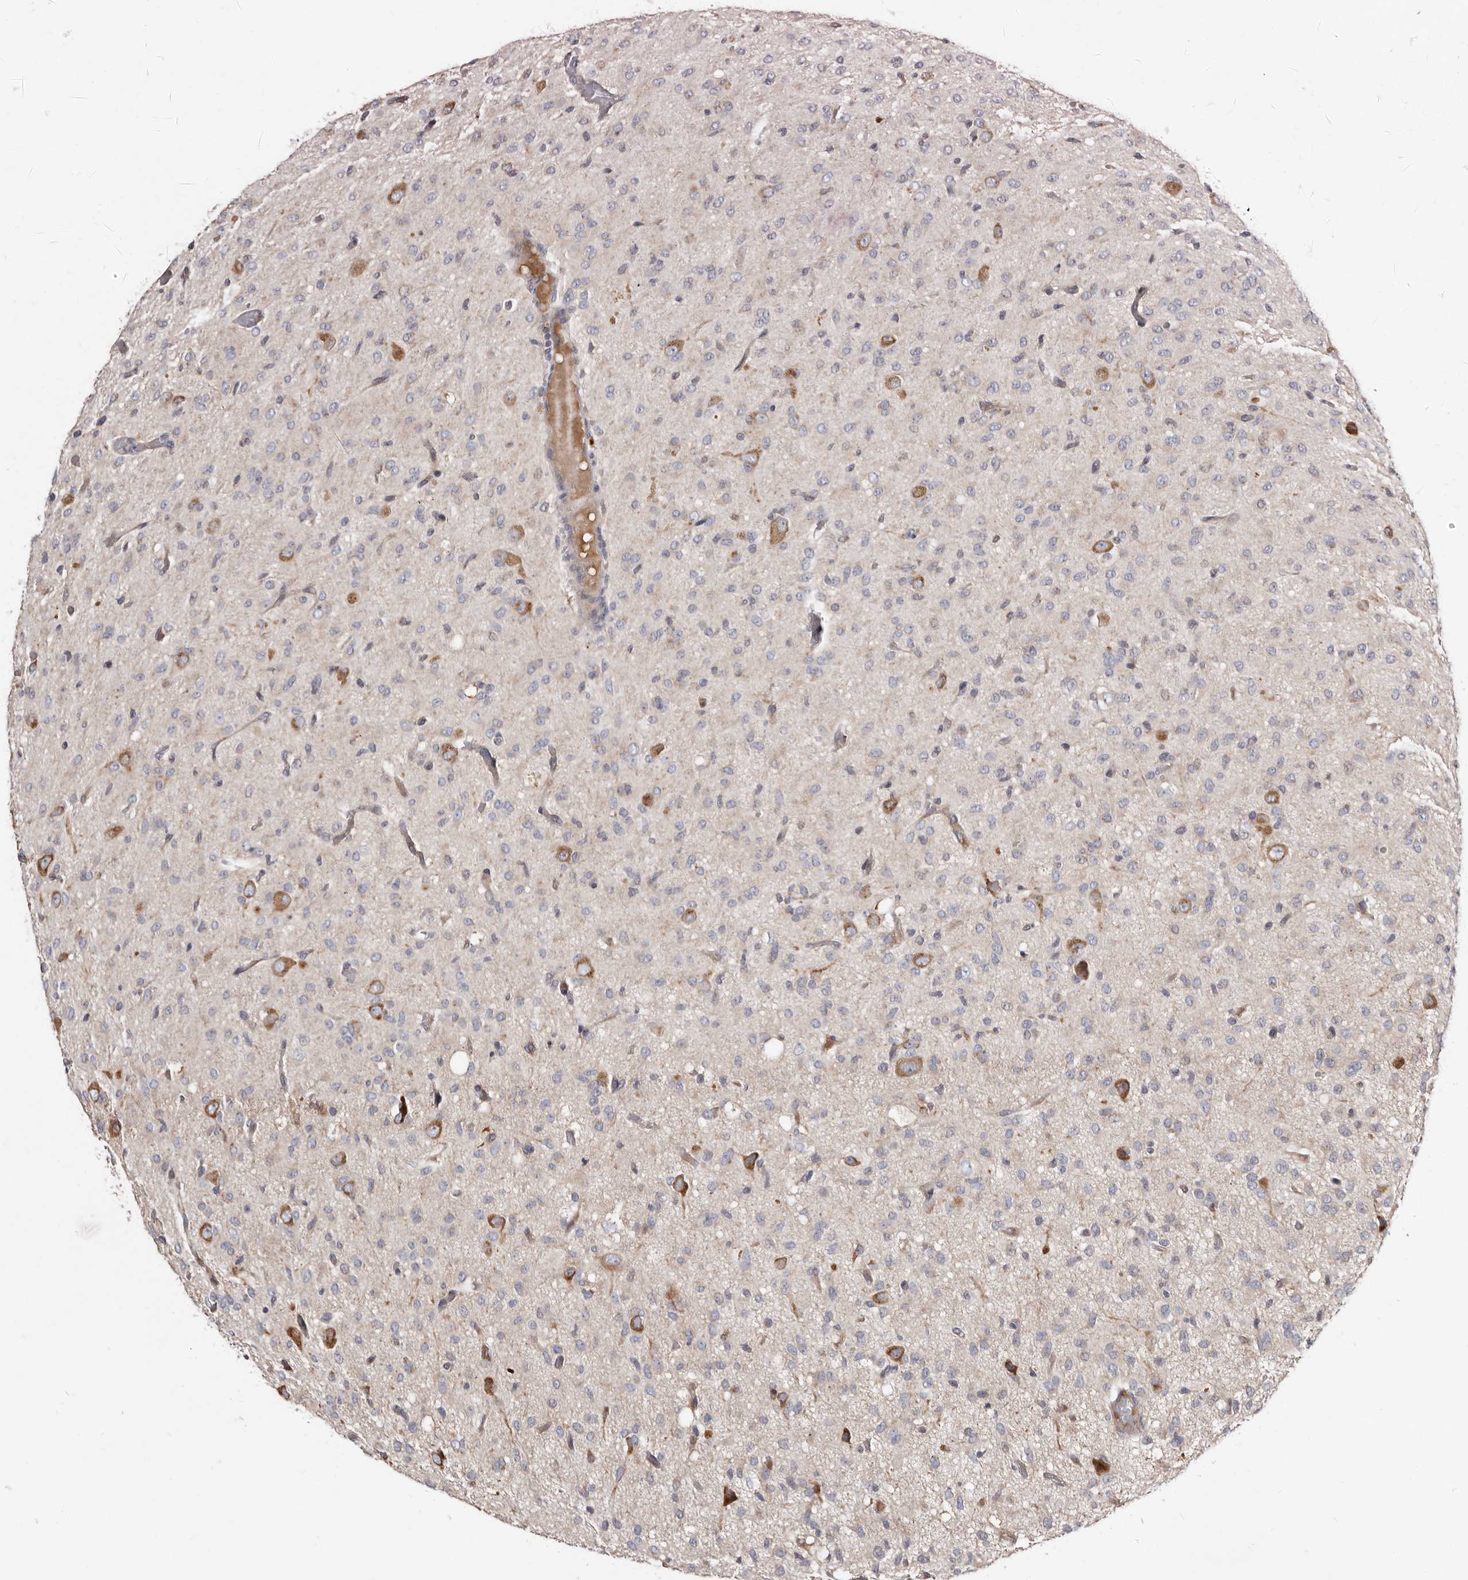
{"staining": {"intensity": "negative", "quantity": "none", "location": "none"}, "tissue": "glioma", "cell_type": "Tumor cells", "image_type": "cancer", "snomed": [{"axis": "morphology", "description": "Glioma, malignant, High grade"}, {"axis": "topography", "description": "Brain"}], "caption": "This photomicrograph is of high-grade glioma (malignant) stained with immunohistochemistry (IHC) to label a protein in brown with the nuclei are counter-stained blue. There is no expression in tumor cells. (DAB immunohistochemistry visualized using brightfield microscopy, high magnification).", "gene": "ASIC5", "patient": {"sex": "female", "age": 59}}